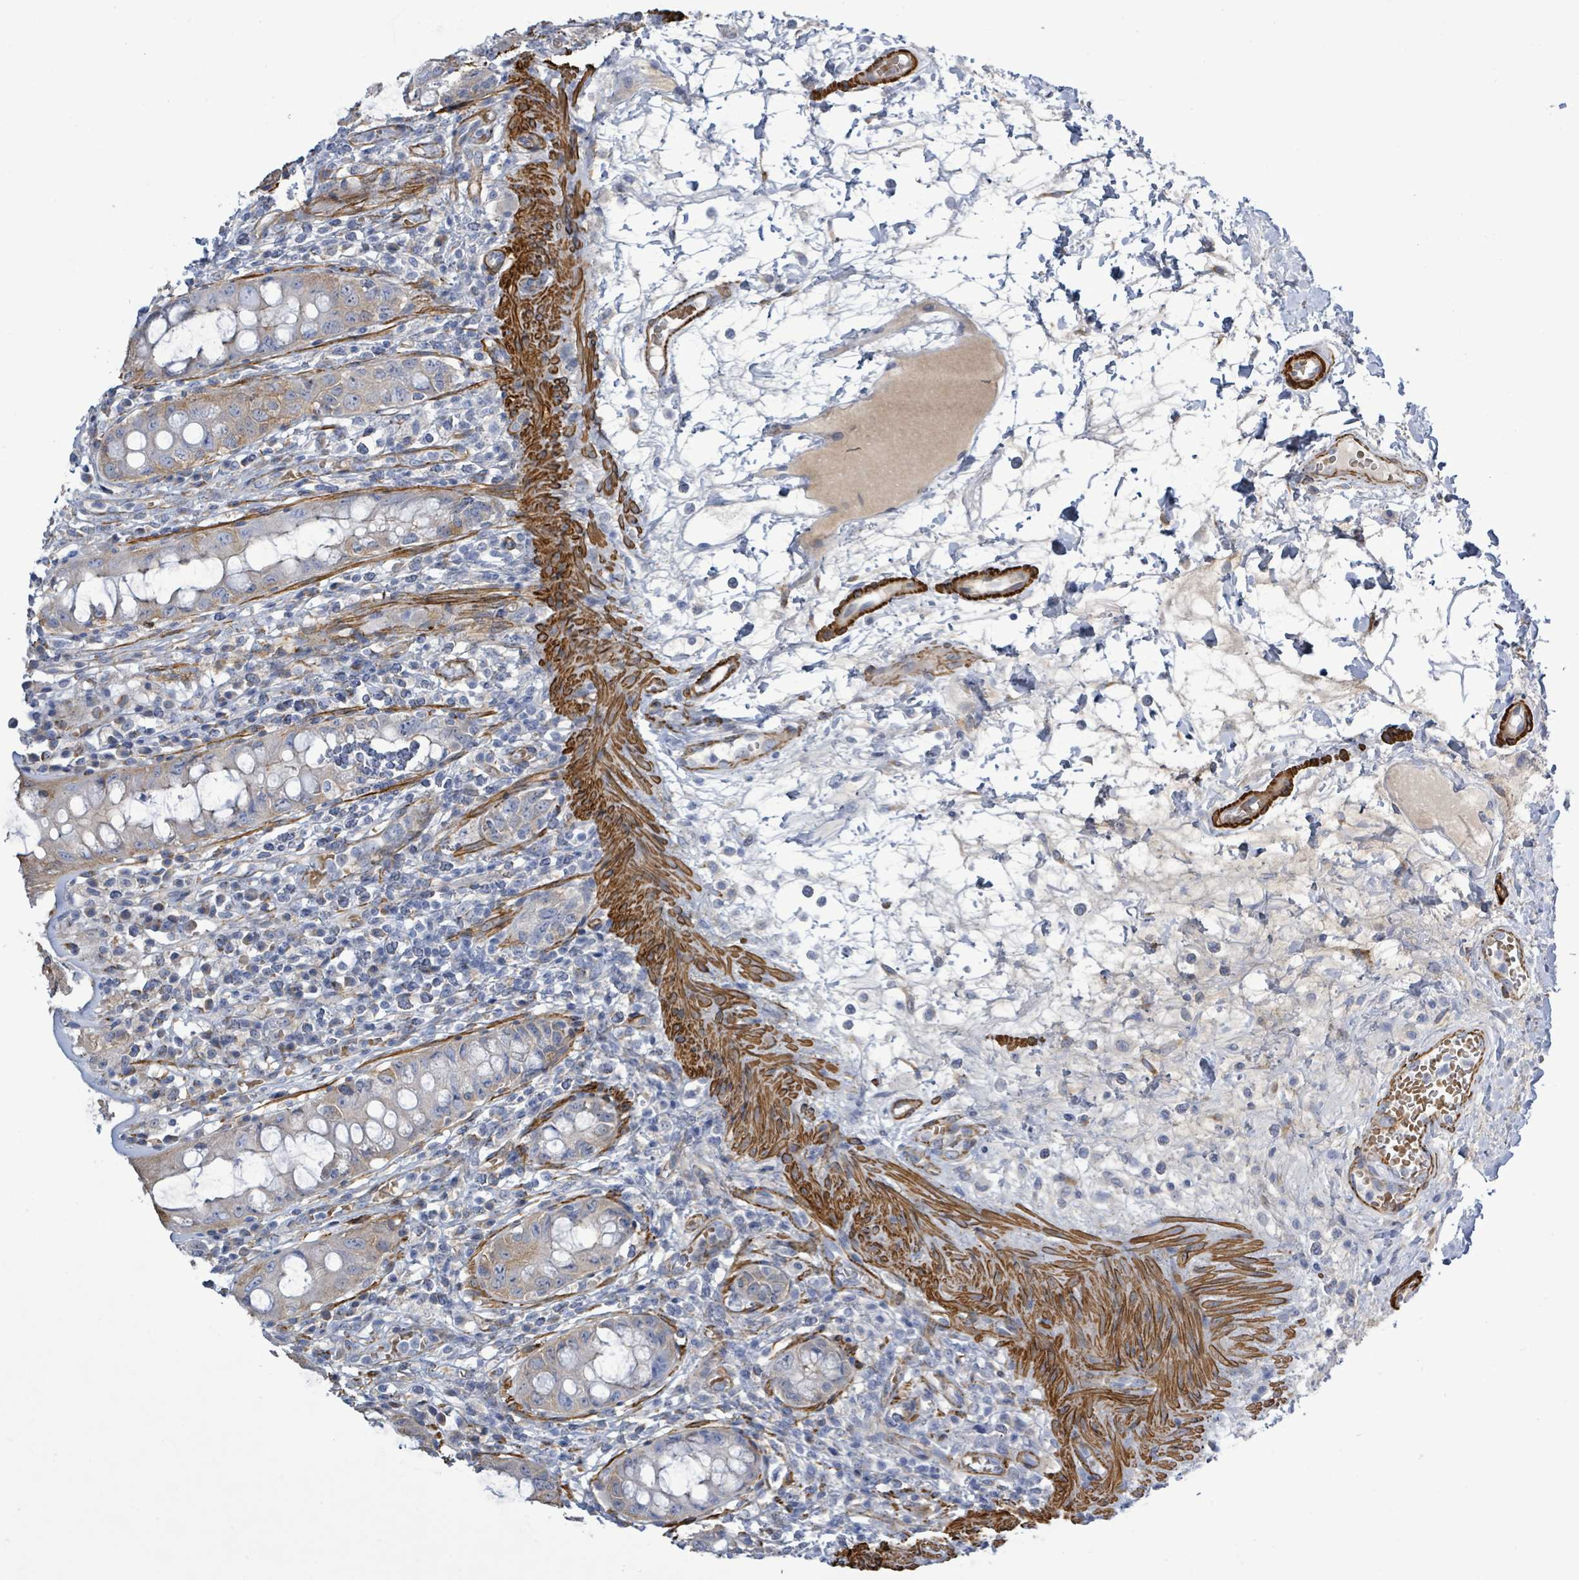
{"staining": {"intensity": "moderate", "quantity": "<25%", "location": "cytoplasmic/membranous"}, "tissue": "rectum", "cell_type": "Glandular cells", "image_type": "normal", "snomed": [{"axis": "morphology", "description": "Normal tissue, NOS"}, {"axis": "topography", "description": "Rectum"}], "caption": "The photomicrograph displays a brown stain indicating the presence of a protein in the cytoplasmic/membranous of glandular cells in rectum. The staining is performed using DAB (3,3'-diaminobenzidine) brown chromogen to label protein expression. The nuclei are counter-stained blue using hematoxylin.", "gene": "DMRTC1B", "patient": {"sex": "female", "age": 57}}